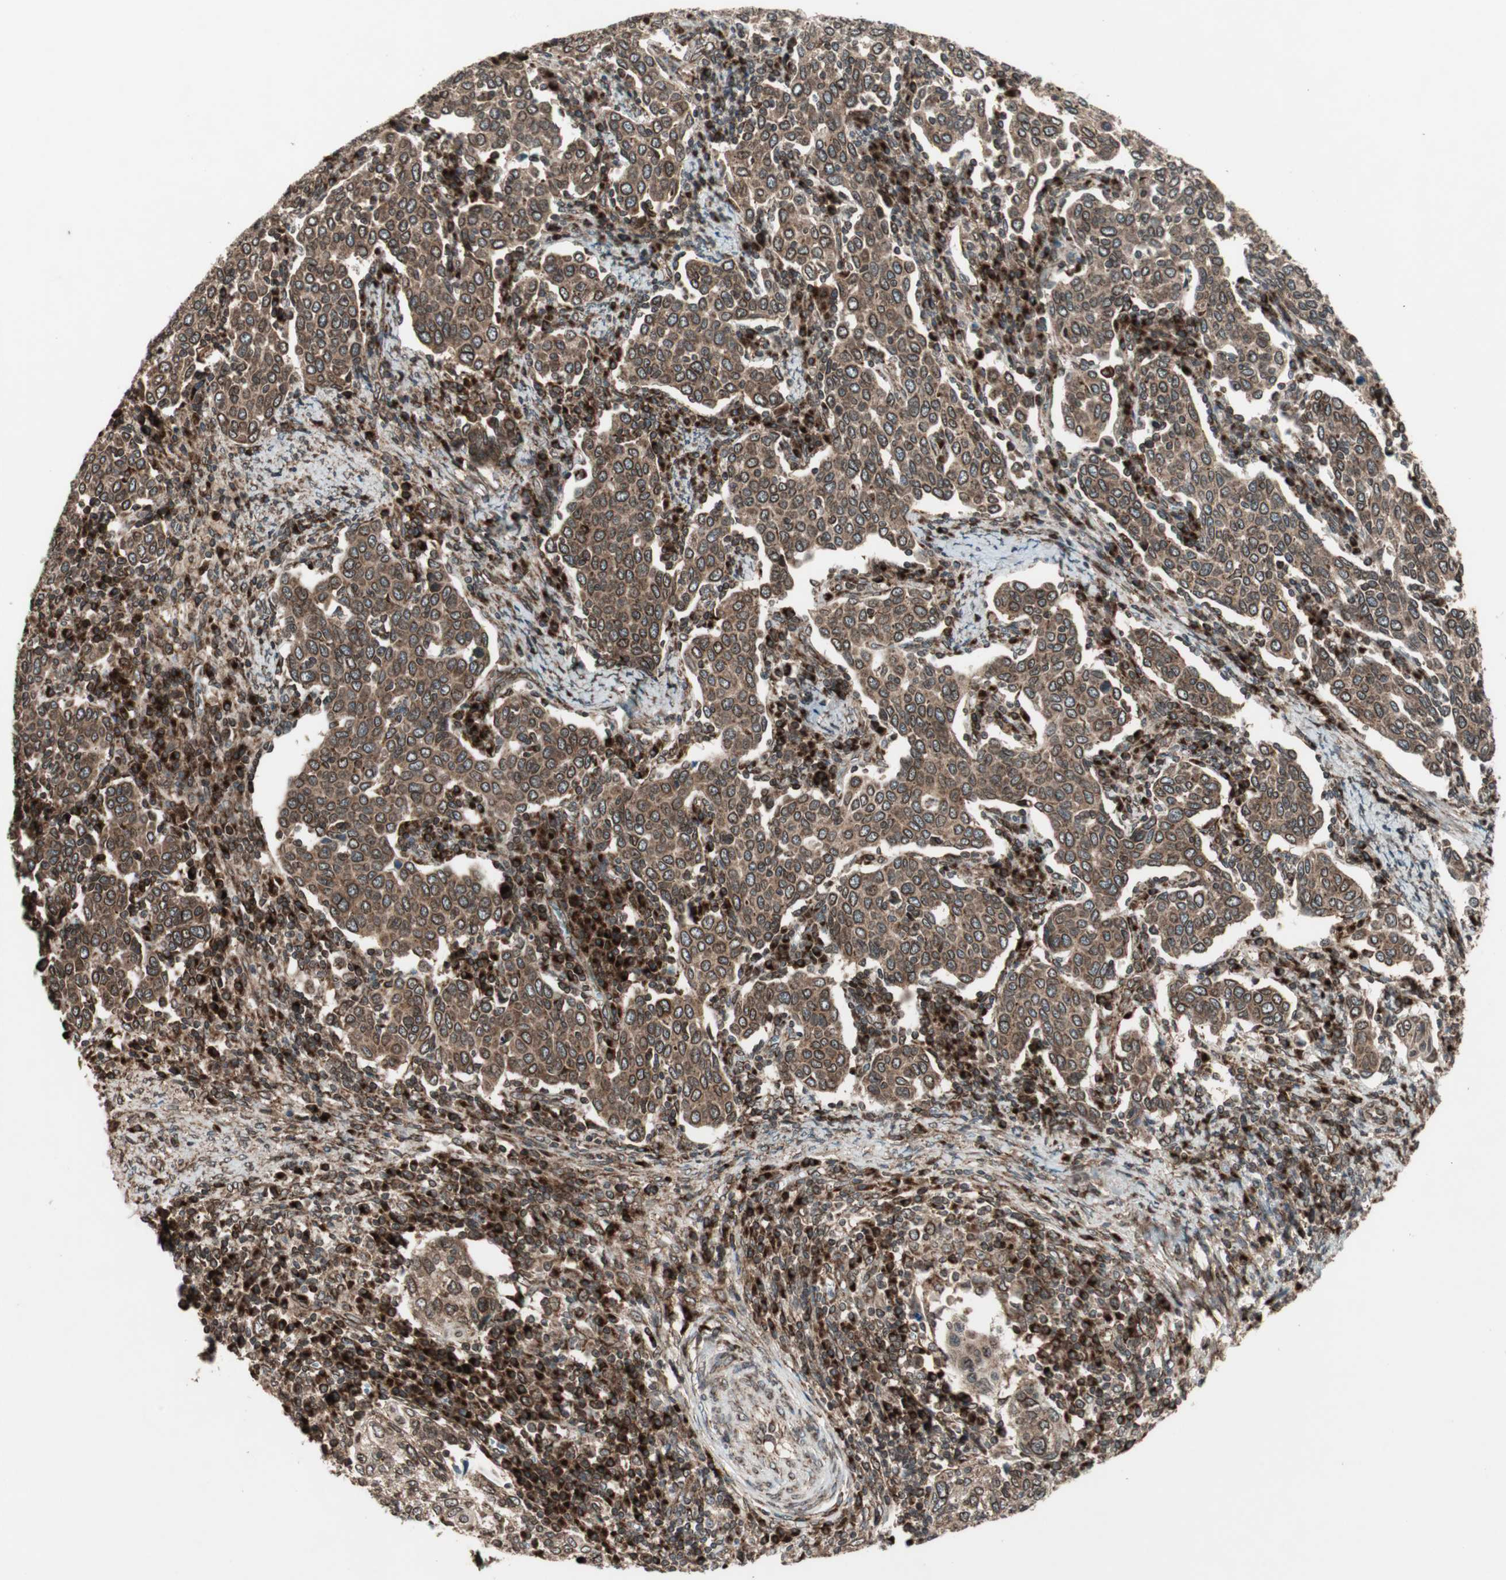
{"staining": {"intensity": "strong", "quantity": ">75%", "location": "cytoplasmic/membranous,nuclear"}, "tissue": "cervical cancer", "cell_type": "Tumor cells", "image_type": "cancer", "snomed": [{"axis": "morphology", "description": "Squamous cell carcinoma, NOS"}, {"axis": "topography", "description": "Cervix"}], "caption": "About >75% of tumor cells in human cervical cancer (squamous cell carcinoma) reveal strong cytoplasmic/membranous and nuclear protein positivity as visualized by brown immunohistochemical staining.", "gene": "NUP62", "patient": {"sex": "female", "age": 40}}